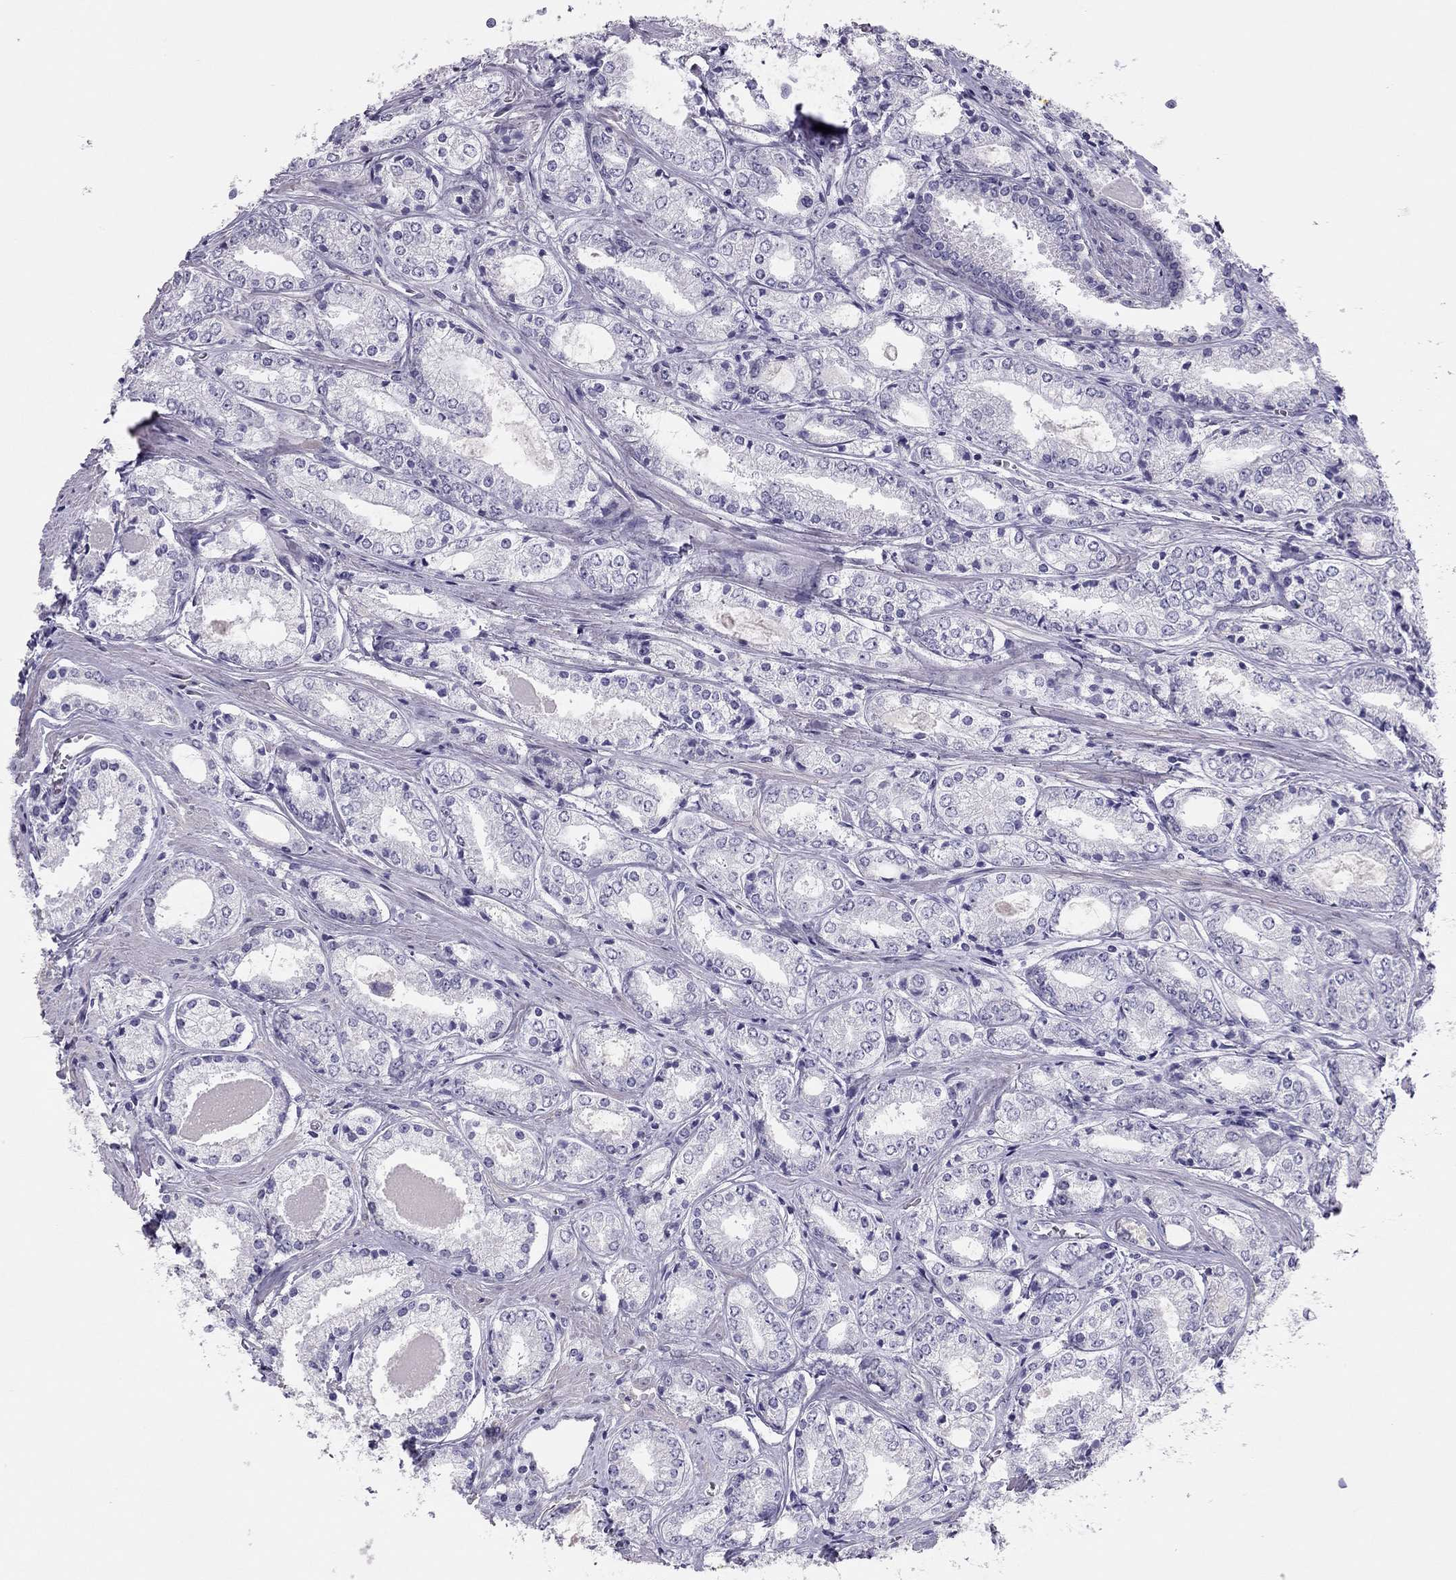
{"staining": {"intensity": "negative", "quantity": "none", "location": "none"}, "tissue": "prostate cancer", "cell_type": "Tumor cells", "image_type": "cancer", "snomed": [{"axis": "morphology", "description": "Adenocarcinoma, NOS"}, {"axis": "topography", "description": "Prostate"}], "caption": "Immunohistochemistry histopathology image of adenocarcinoma (prostate) stained for a protein (brown), which exhibits no expression in tumor cells. The staining is performed using DAB brown chromogen with nuclei counter-stained in using hematoxylin.", "gene": "SPATA12", "patient": {"sex": "male", "age": 72}}